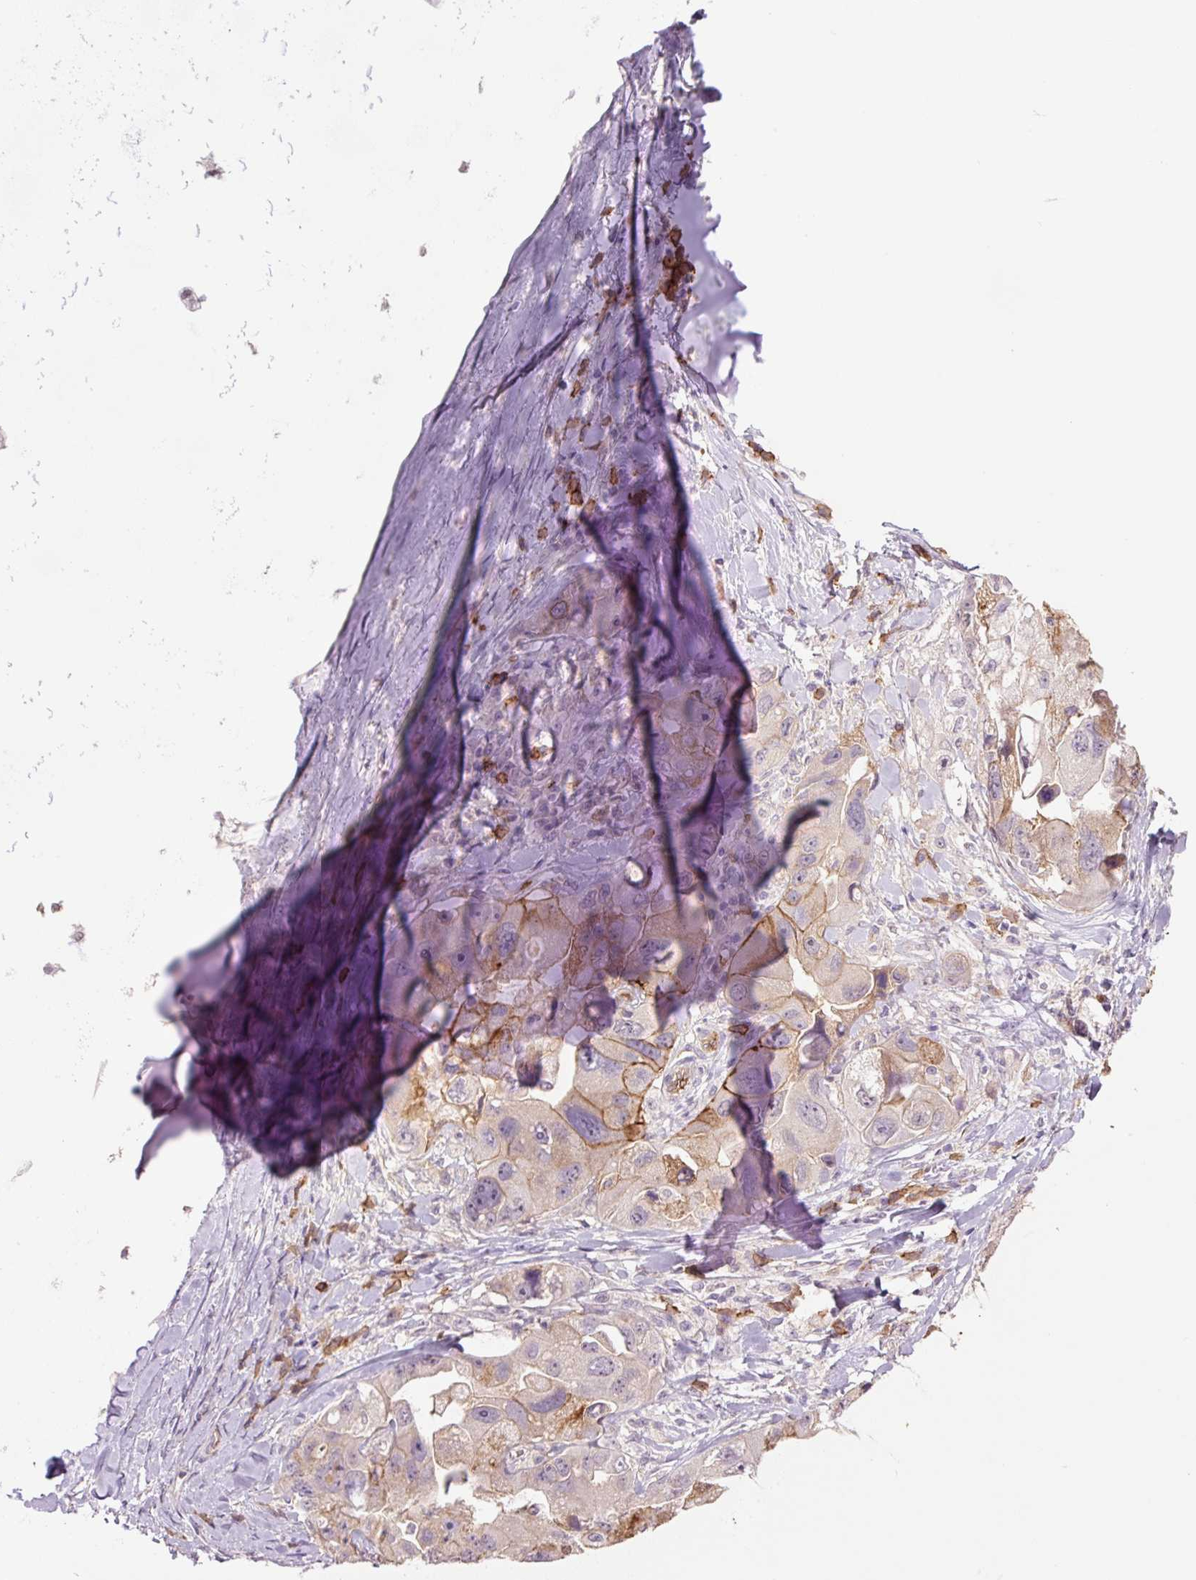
{"staining": {"intensity": "moderate", "quantity": "25%-75%", "location": "cytoplasmic/membranous"}, "tissue": "lung cancer", "cell_type": "Tumor cells", "image_type": "cancer", "snomed": [{"axis": "morphology", "description": "Adenocarcinoma, NOS"}, {"axis": "topography", "description": "Lung"}], "caption": "Lung cancer stained for a protein (brown) demonstrates moderate cytoplasmic/membranous positive expression in about 25%-75% of tumor cells.", "gene": "SLC1A4", "patient": {"sex": "female", "age": 54}}